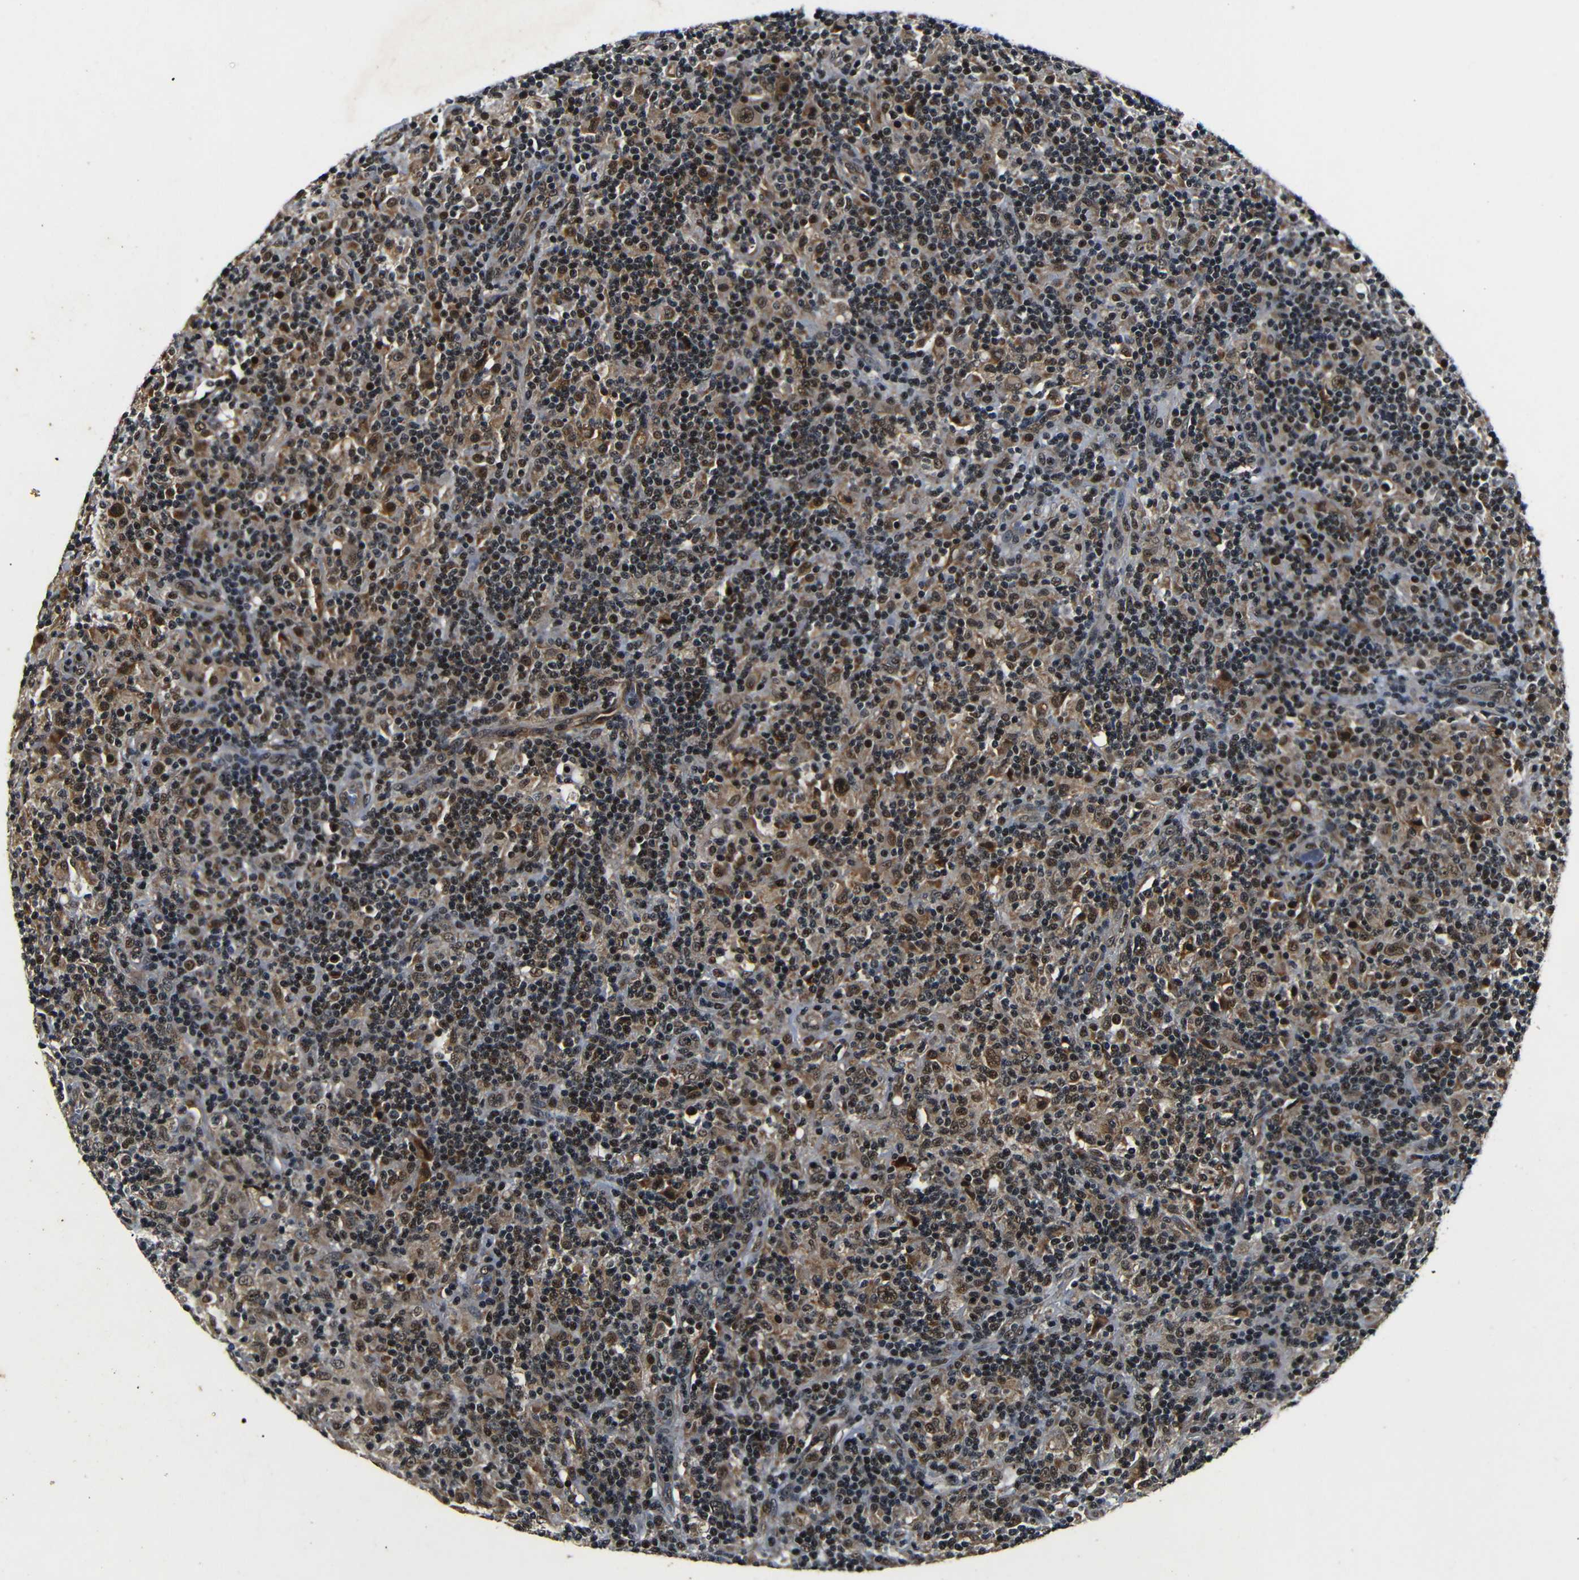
{"staining": {"intensity": "moderate", "quantity": ">75%", "location": "cytoplasmic/membranous,nuclear"}, "tissue": "lymphoma", "cell_type": "Tumor cells", "image_type": "cancer", "snomed": [{"axis": "morphology", "description": "Hodgkin's disease, NOS"}, {"axis": "topography", "description": "Lymph node"}], "caption": "Brown immunohistochemical staining in human Hodgkin's disease displays moderate cytoplasmic/membranous and nuclear expression in approximately >75% of tumor cells. The staining was performed using DAB (3,3'-diaminobenzidine) to visualize the protein expression in brown, while the nuclei were stained in blue with hematoxylin (Magnification: 20x).", "gene": "FOXD4", "patient": {"sex": "male", "age": 70}}